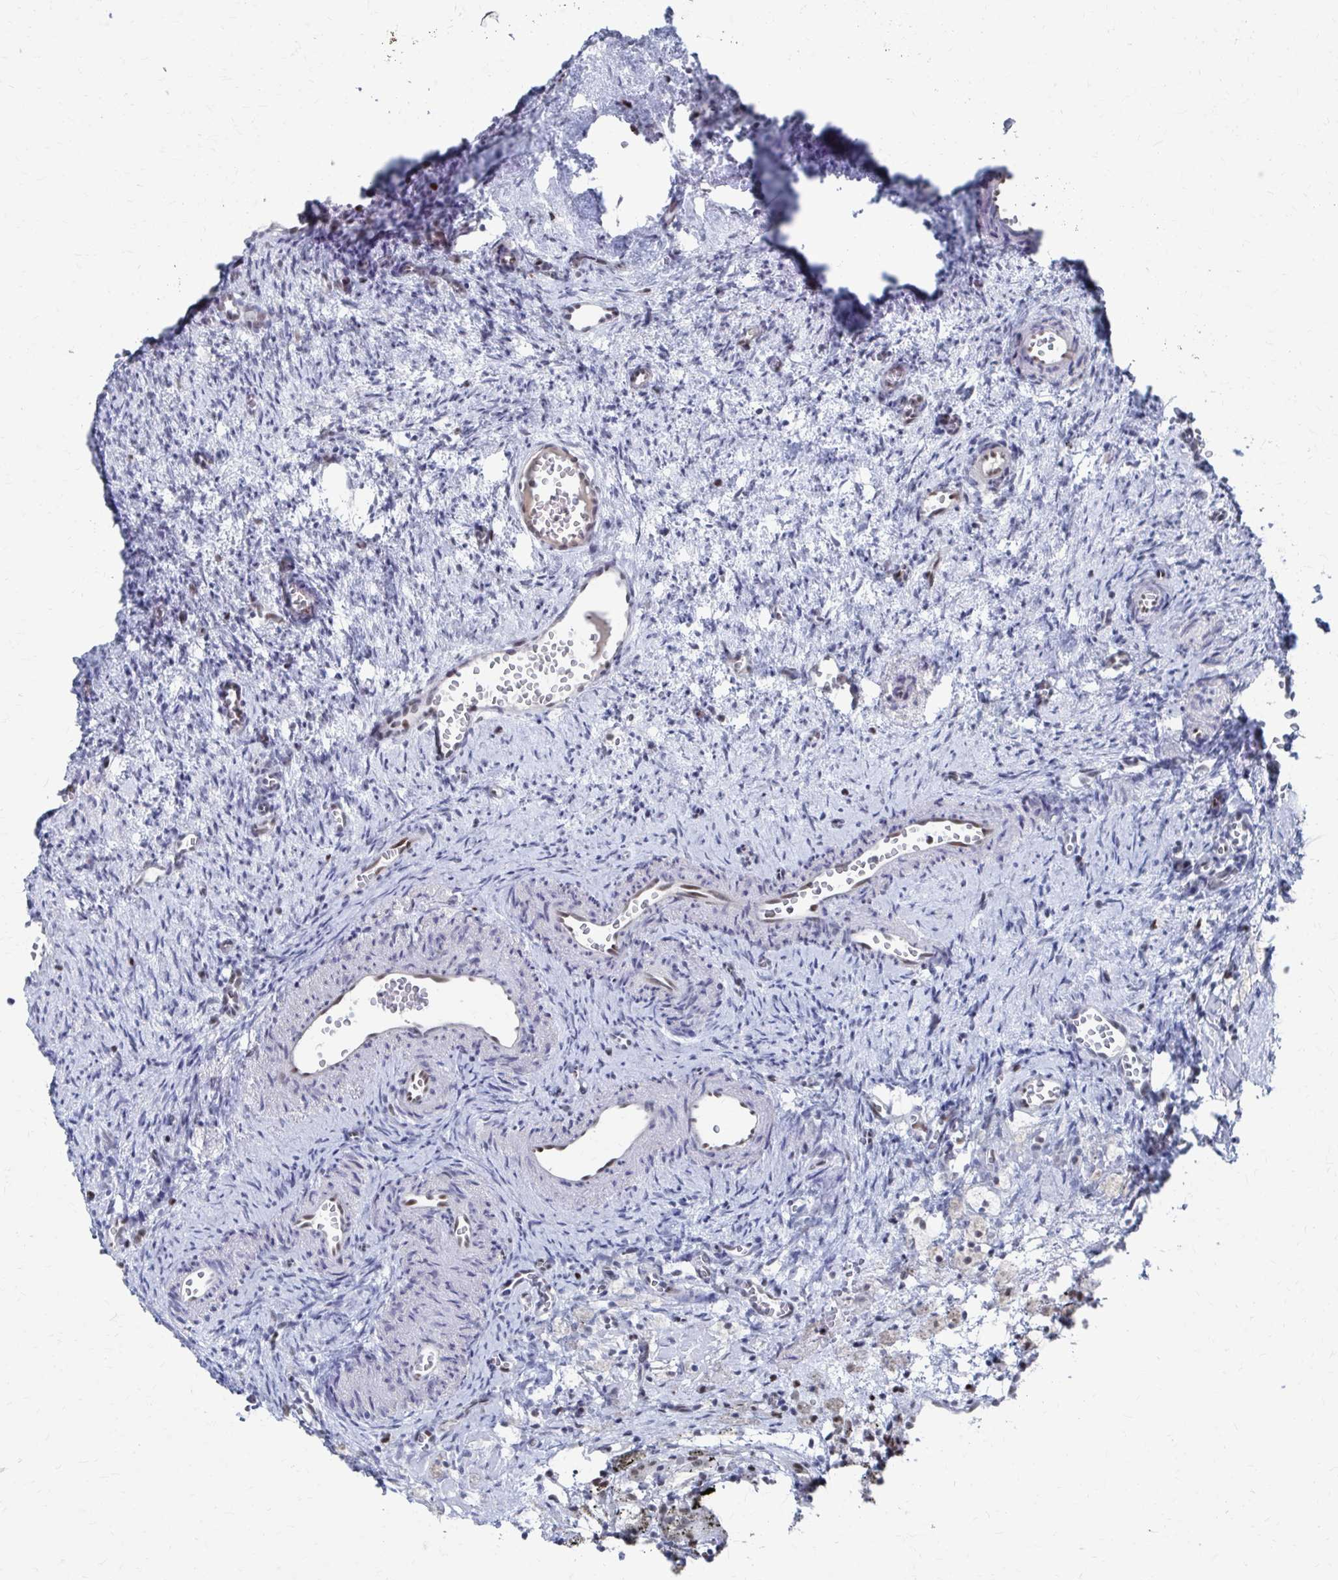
{"staining": {"intensity": "negative", "quantity": "none", "location": "none"}, "tissue": "ovary", "cell_type": "Ovarian stroma cells", "image_type": "normal", "snomed": [{"axis": "morphology", "description": "Normal tissue, NOS"}, {"axis": "topography", "description": "Ovary"}], "caption": "This is an IHC micrograph of benign human ovary. There is no expression in ovarian stroma cells.", "gene": "CDIN1", "patient": {"sex": "female", "age": 41}}